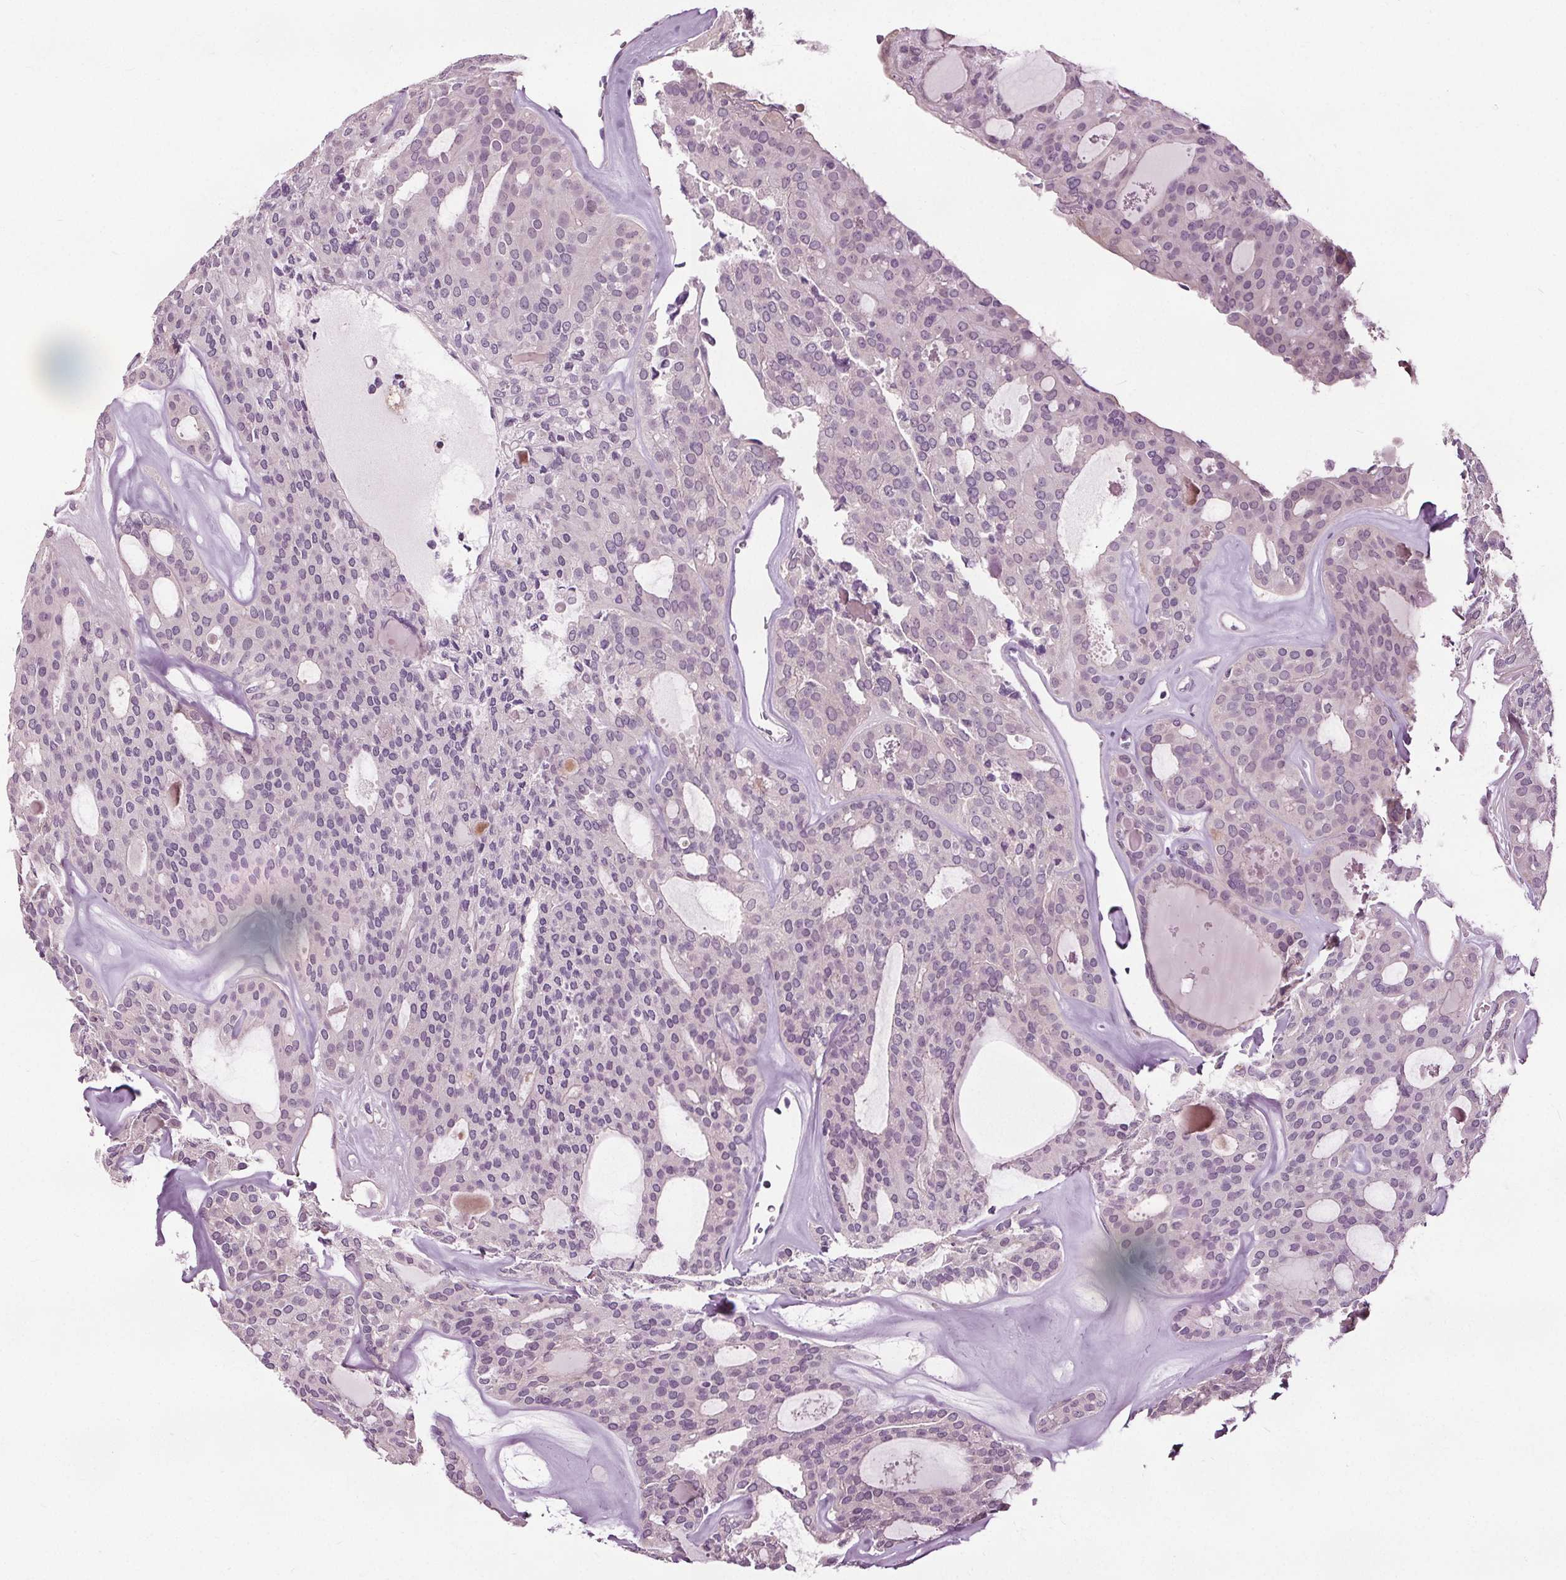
{"staining": {"intensity": "negative", "quantity": "none", "location": "none"}, "tissue": "thyroid cancer", "cell_type": "Tumor cells", "image_type": "cancer", "snomed": [{"axis": "morphology", "description": "Follicular adenoma carcinoma, NOS"}, {"axis": "topography", "description": "Thyroid gland"}], "caption": "This is an IHC micrograph of follicular adenoma carcinoma (thyroid). There is no staining in tumor cells.", "gene": "RASA1", "patient": {"sex": "male", "age": 75}}